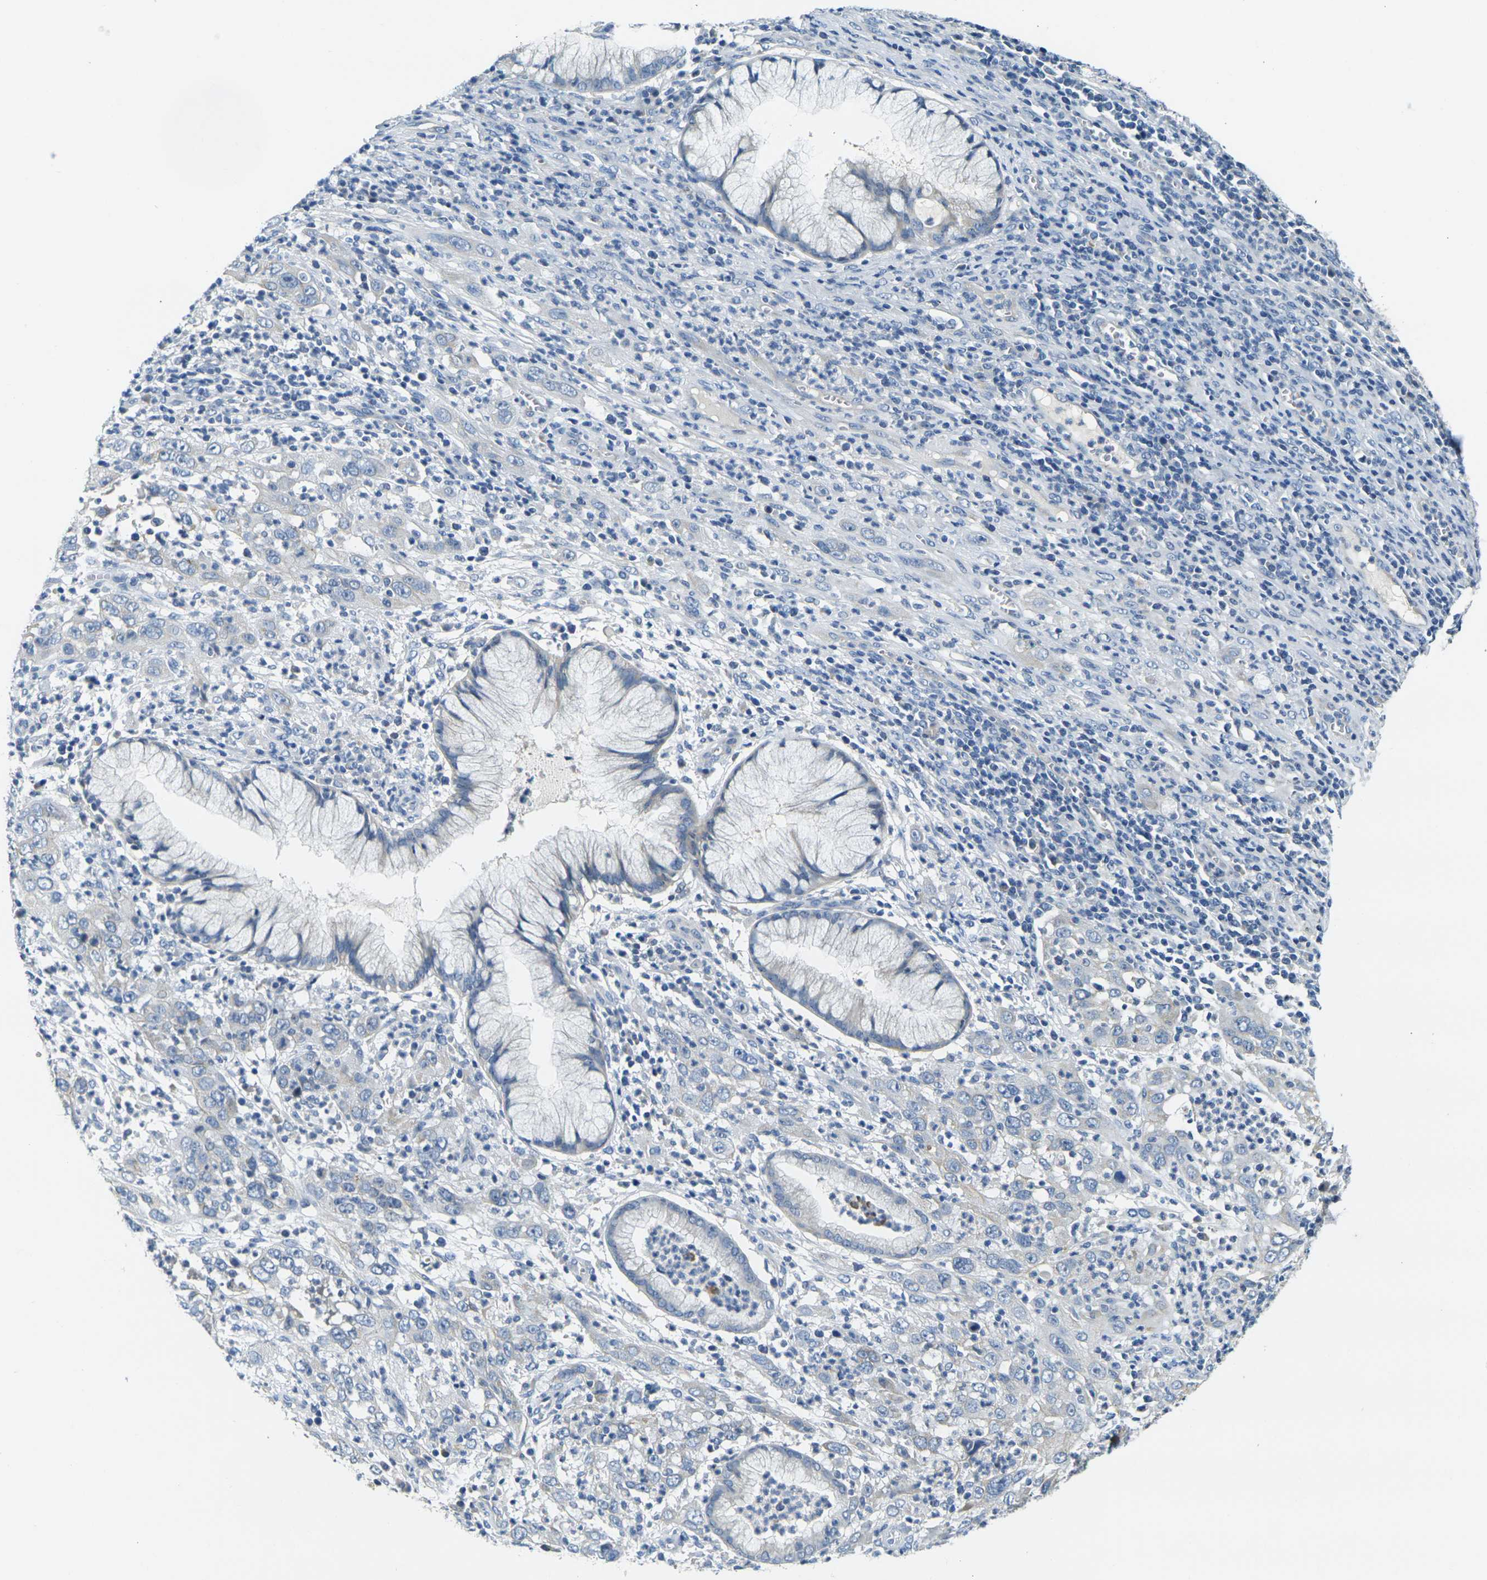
{"staining": {"intensity": "negative", "quantity": "none", "location": "none"}, "tissue": "cervical cancer", "cell_type": "Tumor cells", "image_type": "cancer", "snomed": [{"axis": "morphology", "description": "Squamous cell carcinoma, NOS"}, {"axis": "topography", "description": "Cervix"}], "caption": "This is an immunohistochemistry (IHC) micrograph of cervical cancer (squamous cell carcinoma). There is no positivity in tumor cells.", "gene": "SHISAL2B", "patient": {"sex": "female", "age": 32}}